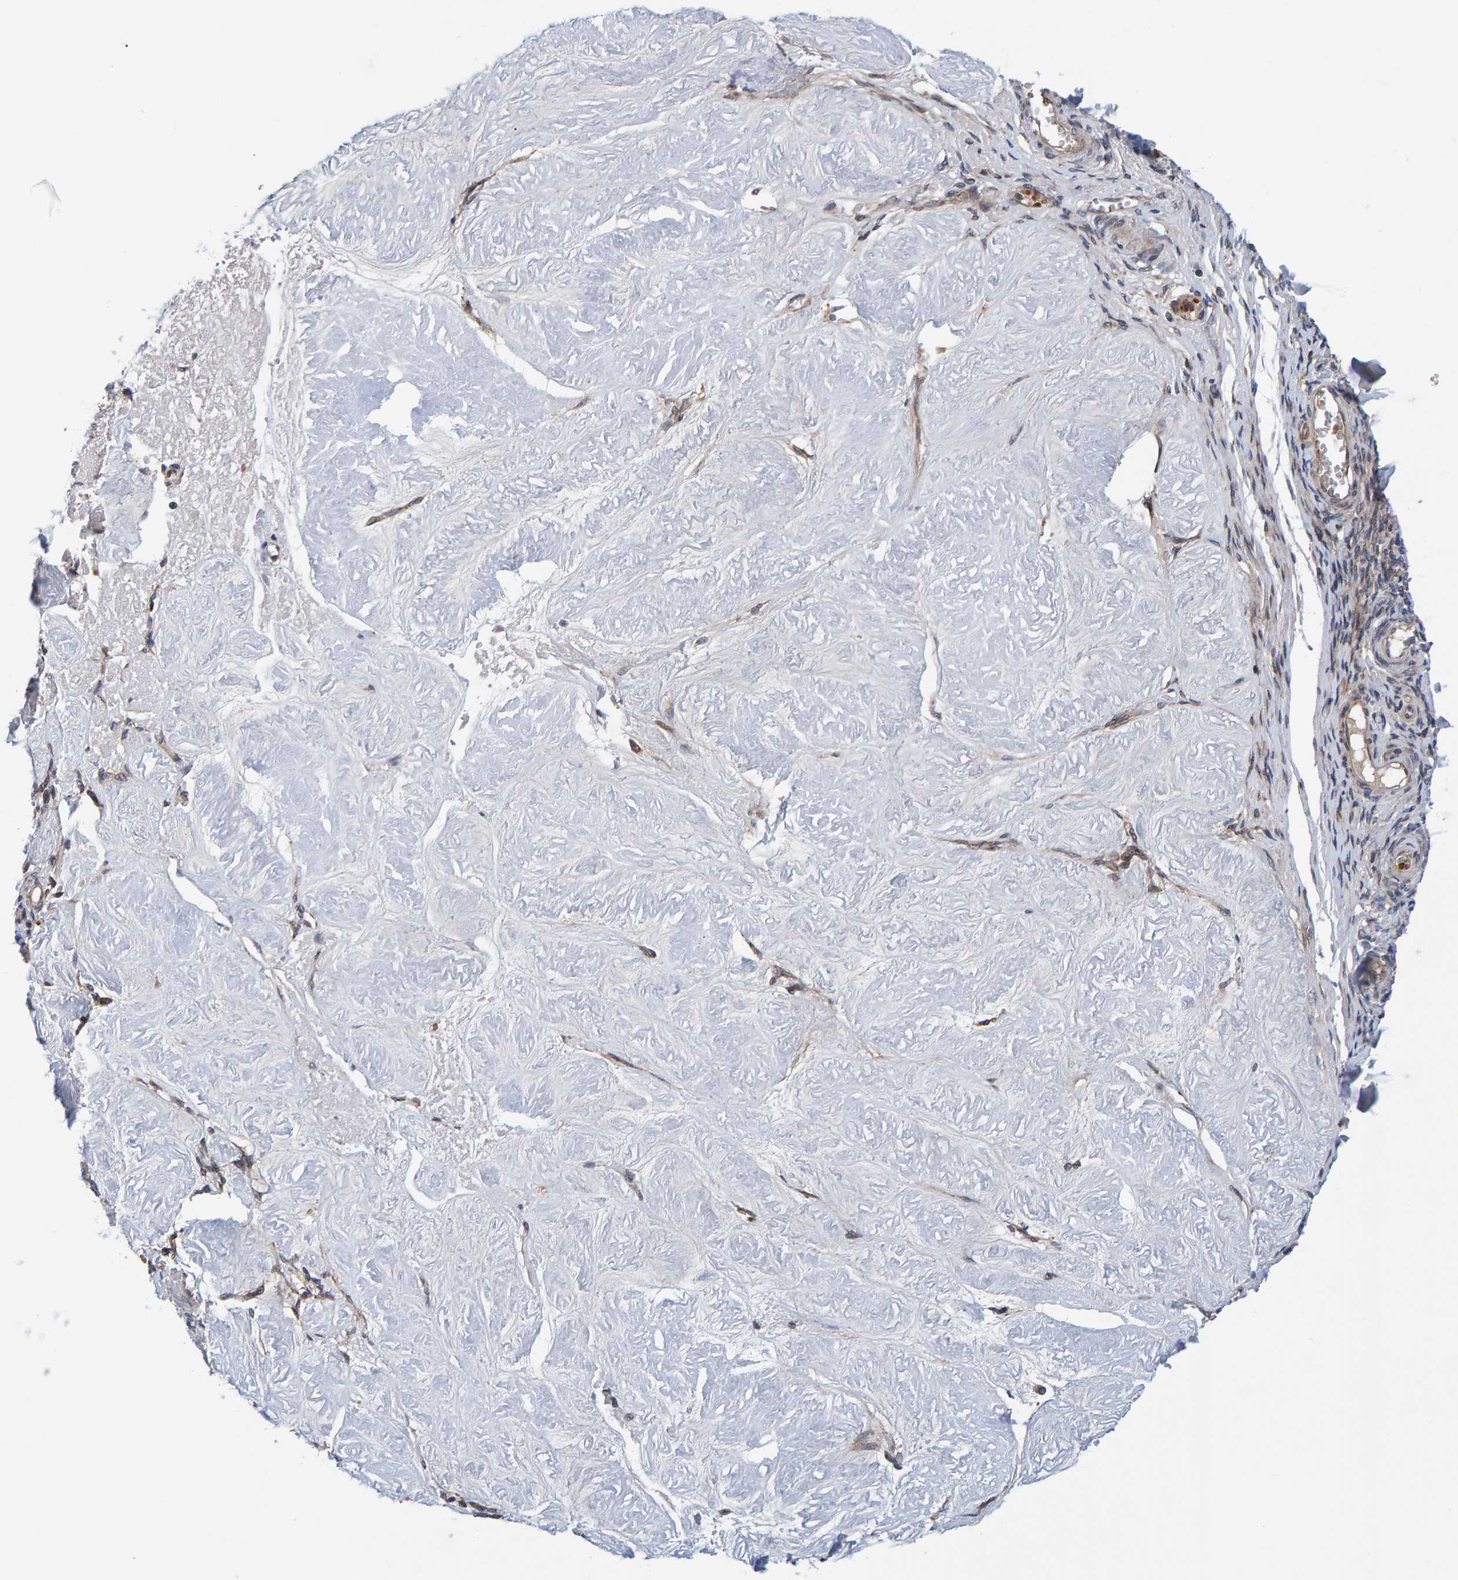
{"staining": {"intensity": "weak", "quantity": ">75%", "location": "cytoplasmic/membranous"}, "tissue": "adipose tissue", "cell_type": "Adipocytes", "image_type": "normal", "snomed": [{"axis": "morphology", "description": "Normal tissue, NOS"}, {"axis": "topography", "description": "Vascular tissue"}, {"axis": "topography", "description": "Fallopian tube"}, {"axis": "topography", "description": "Ovary"}], "caption": "Immunohistochemistry of unremarkable human adipose tissue displays low levels of weak cytoplasmic/membranous positivity in about >75% of adipocytes.", "gene": "MFSD6L", "patient": {"sex": "female", "age": 67}}